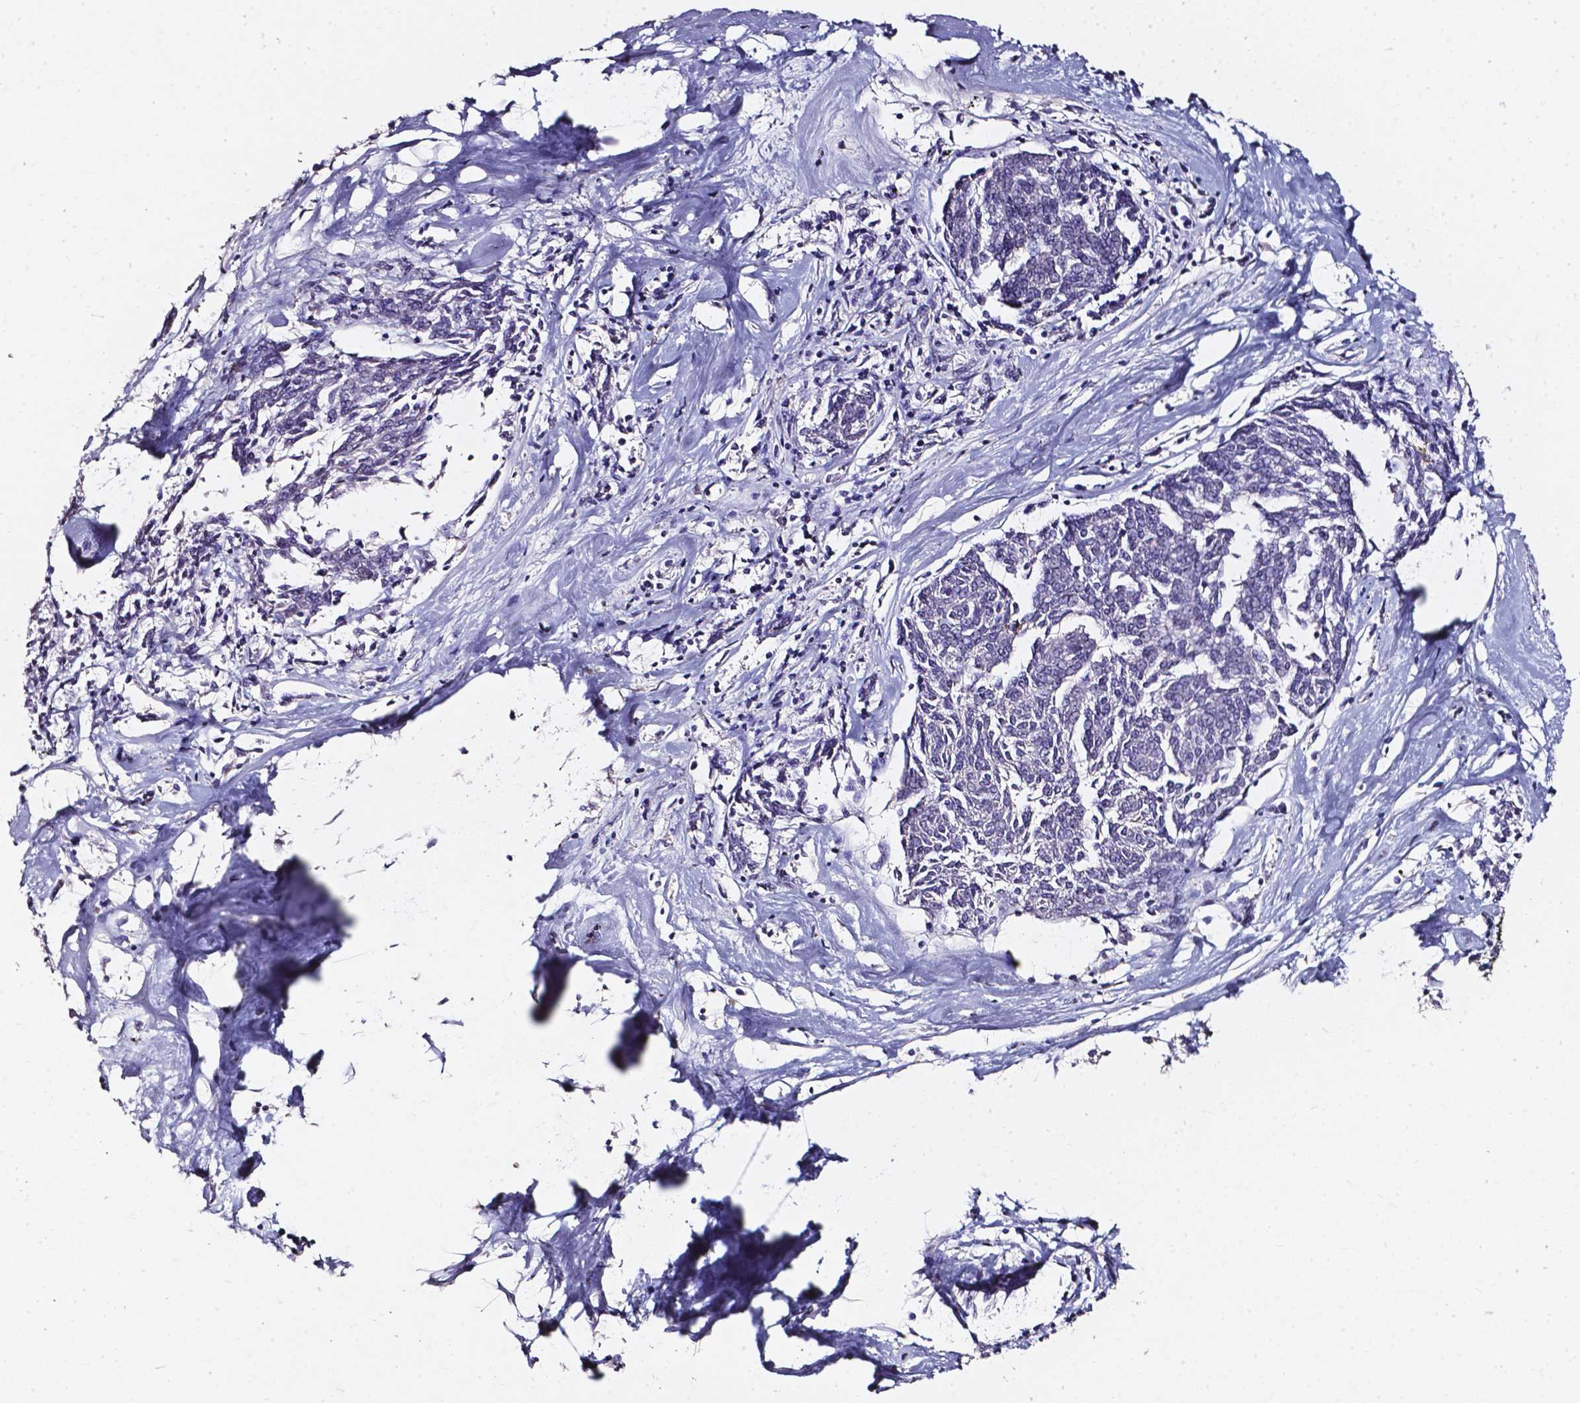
{"staining": {"intensity": "negative", "quantity": "none", "location": "none"}, "tissue": "melanoma", "cell_type": "Tumor cells", "image_type": "cancer", "snomed": [{"axis": "morphology", "description": "Malignant melanoma, NOS"}, {"axis": "topography", "description": "Skin"}], "caption": "Malignant melanoma stained for a protein using immunohistochemistry (IHC) reveals no expression tumor cells.", "gene": "AKR1B10", "patient": {"sex": "female", "age": 72}}